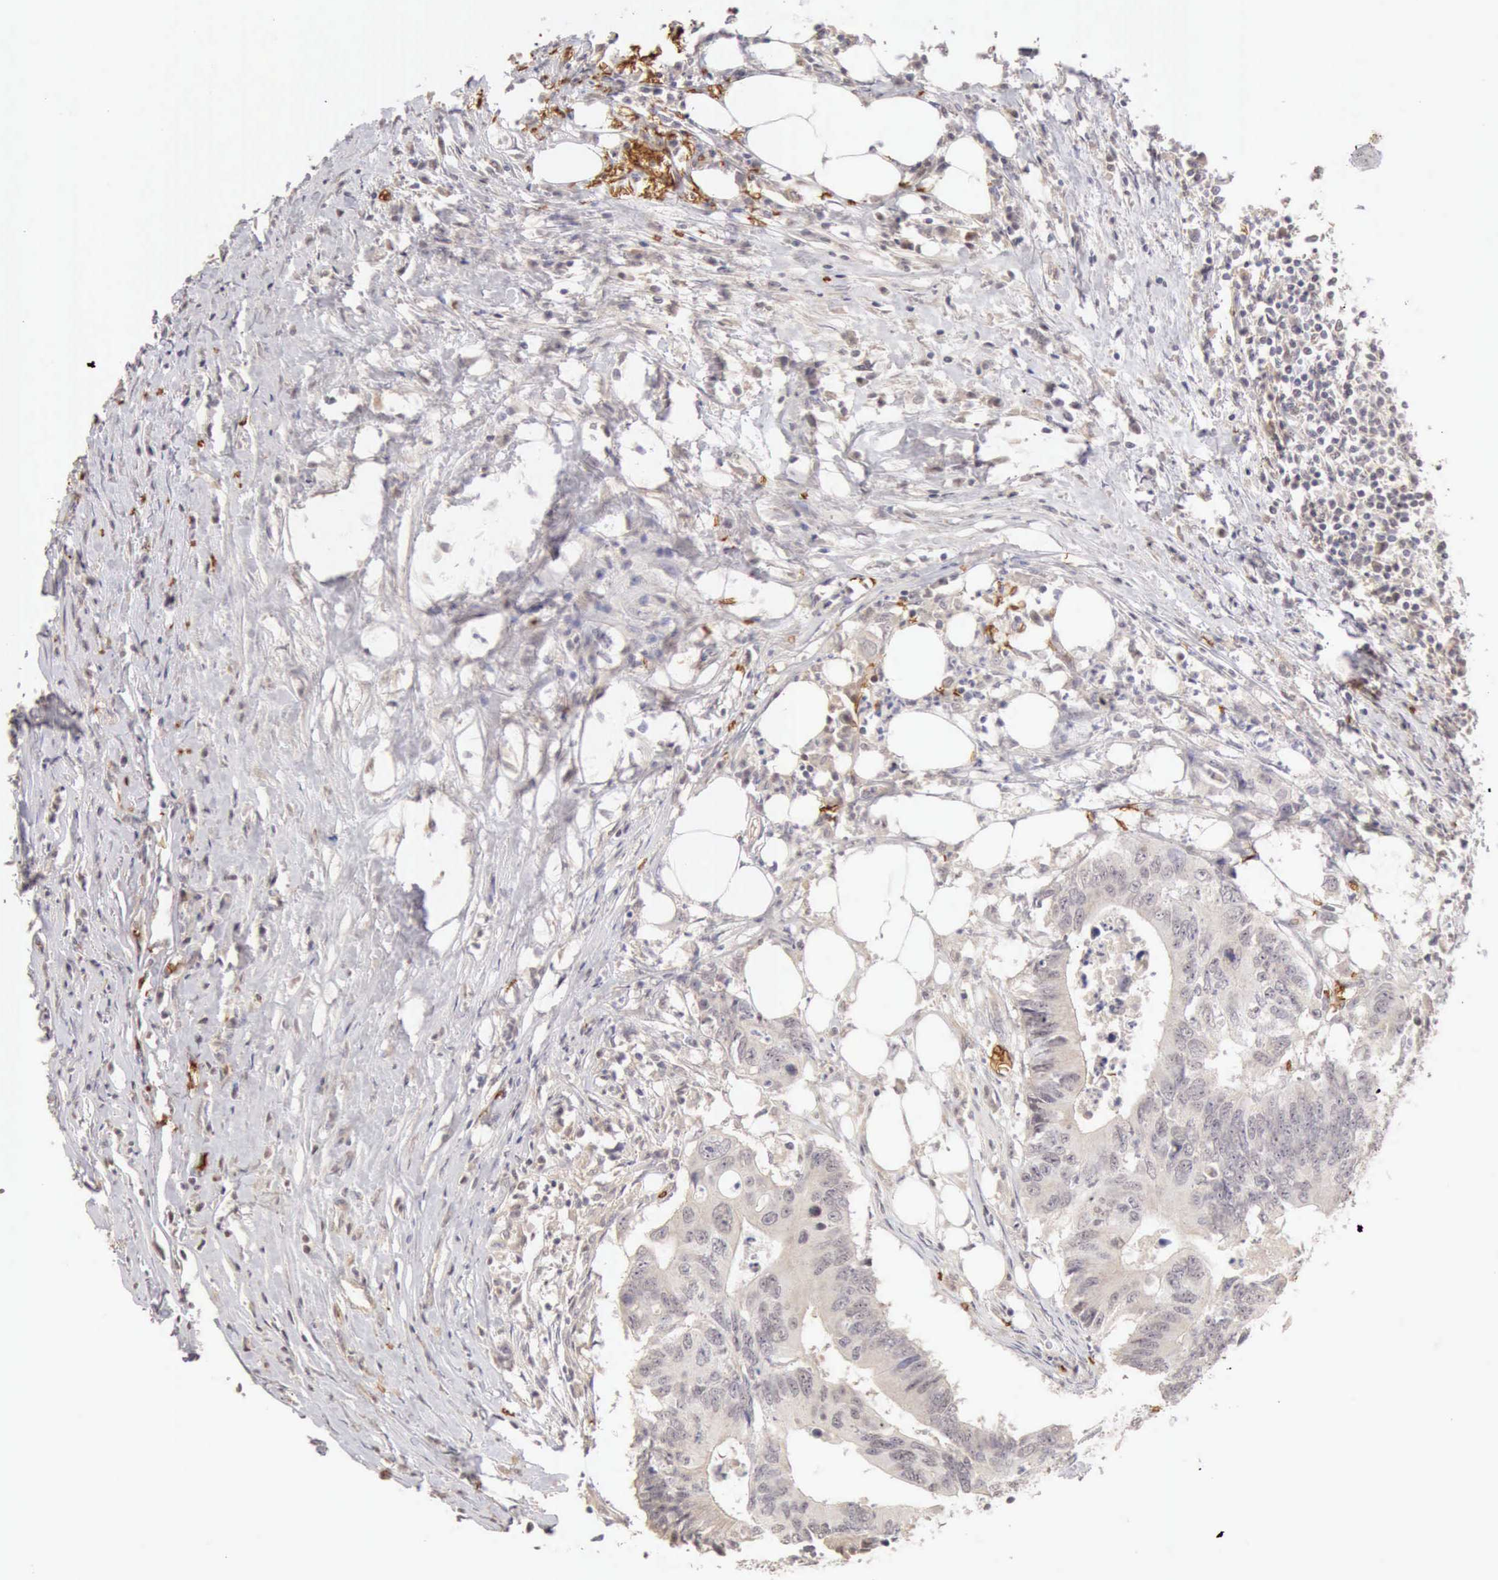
{"staining": {"intensity": "negative", "quantity": "none", "location": "none"}, "tissue": "colorectal cancer", "cell_type": "Tumor cells", "image_type": "cancer", "snomed": [{"axis": "morphology", "description": "Adenocarcinoma, NOS"}, {"axis": "topography", "description": "Colon"}], "caption": "There is no significant positivity in tumor cells of colorectal cancer (adenocarcinoma).", "gene": "CFI", "patient": {"sex": "male", "age": 71}}